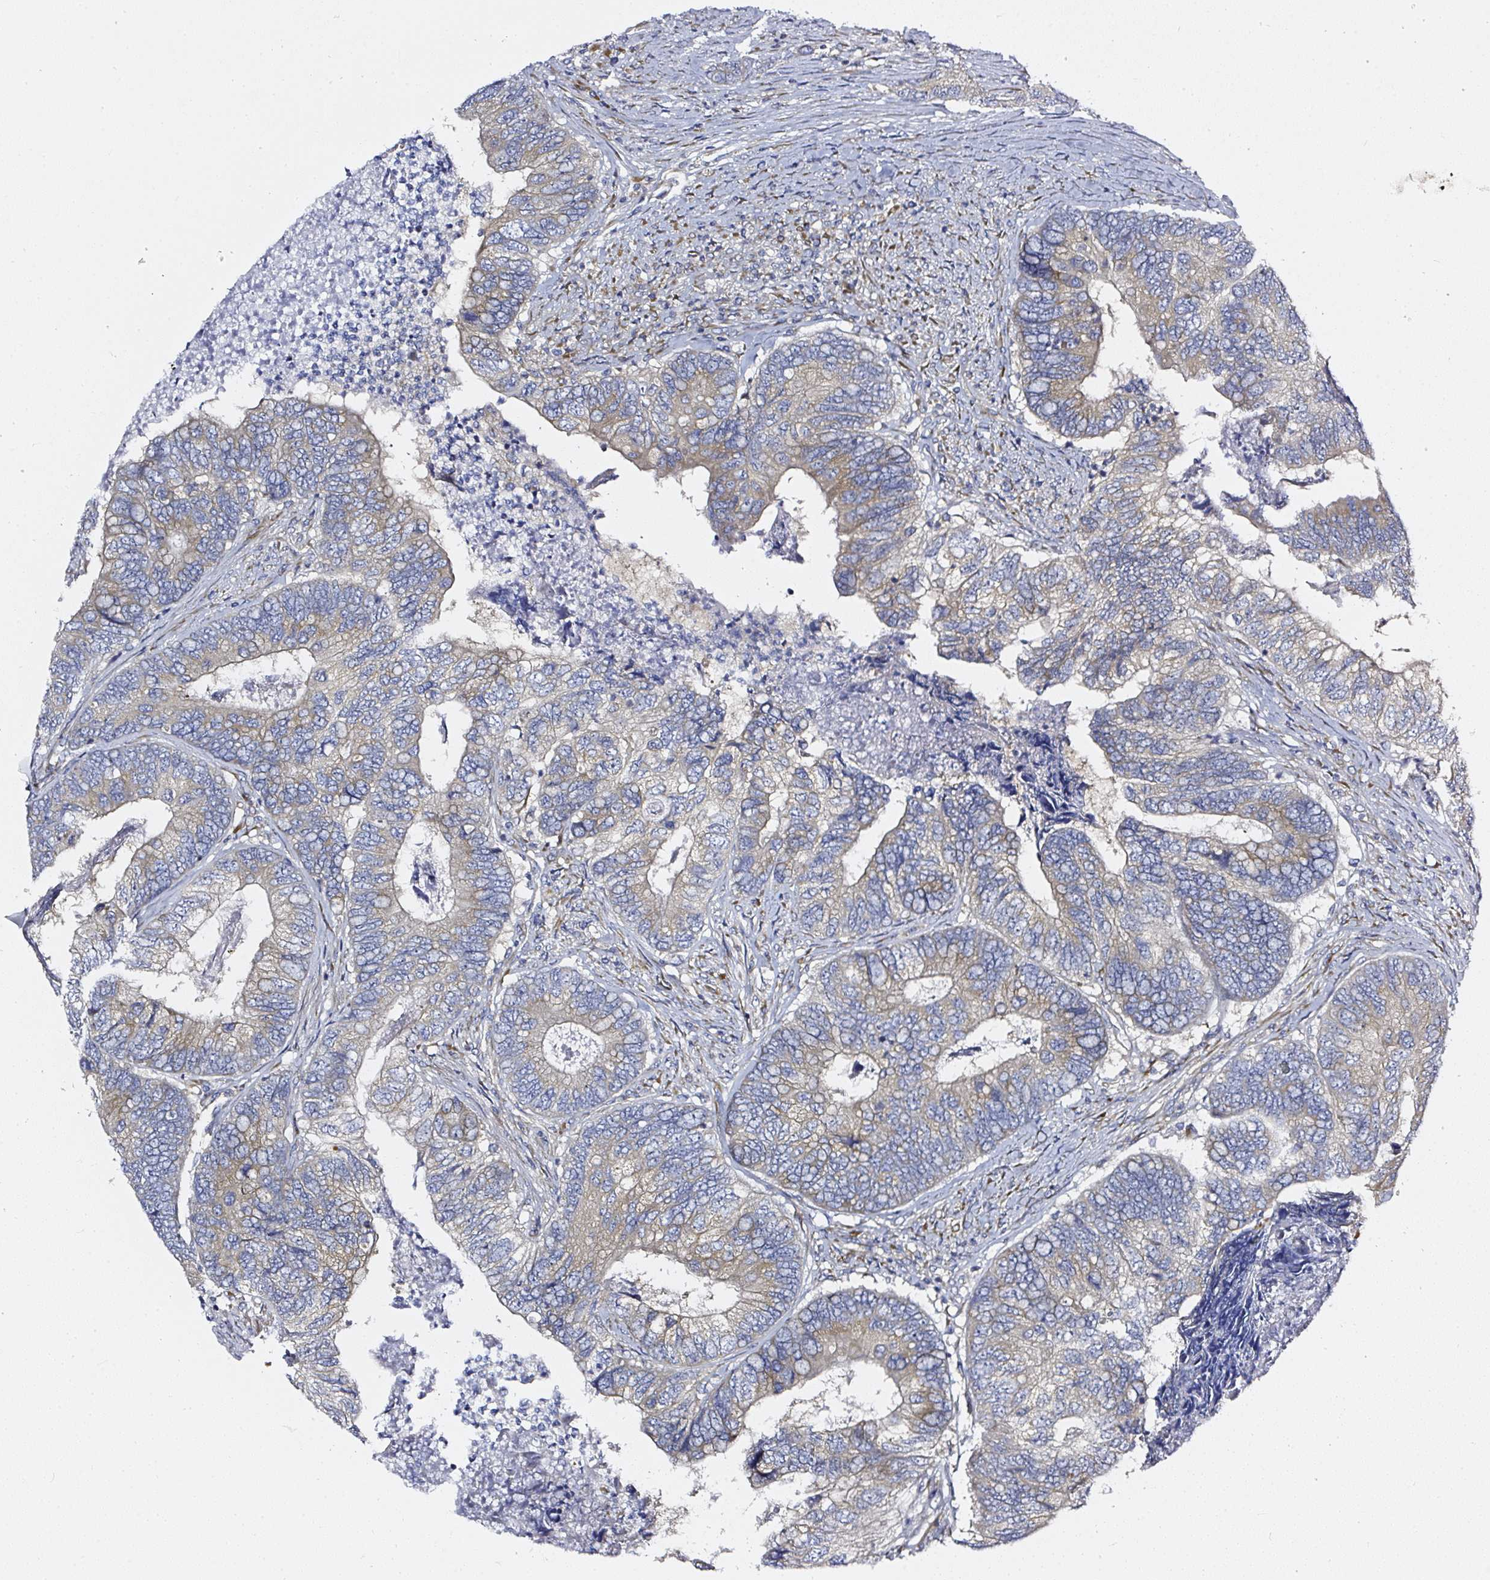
{"staining": {"intensity": "weak", "quantity": "25%-75%", "location": "cytoplasmic/membranous"}, "tissue": "colorectal cancer", "cell_type": "Tumor cells", "image_type": "cancer", "snomed": [{"axis": "morphology", "description": "Adenocarcinoma, NOS"}, {"axis": "topography", "description": "Colon"}], "caption": "IHC (DAB) staining of human adenocarcinoma (colorectal) displays weak cytoplasmic/membranous protein positivity in approximately 25%-75% of tumor cells.", "gene": "MLX", "patient": {"sex": "female", "age": 67}}